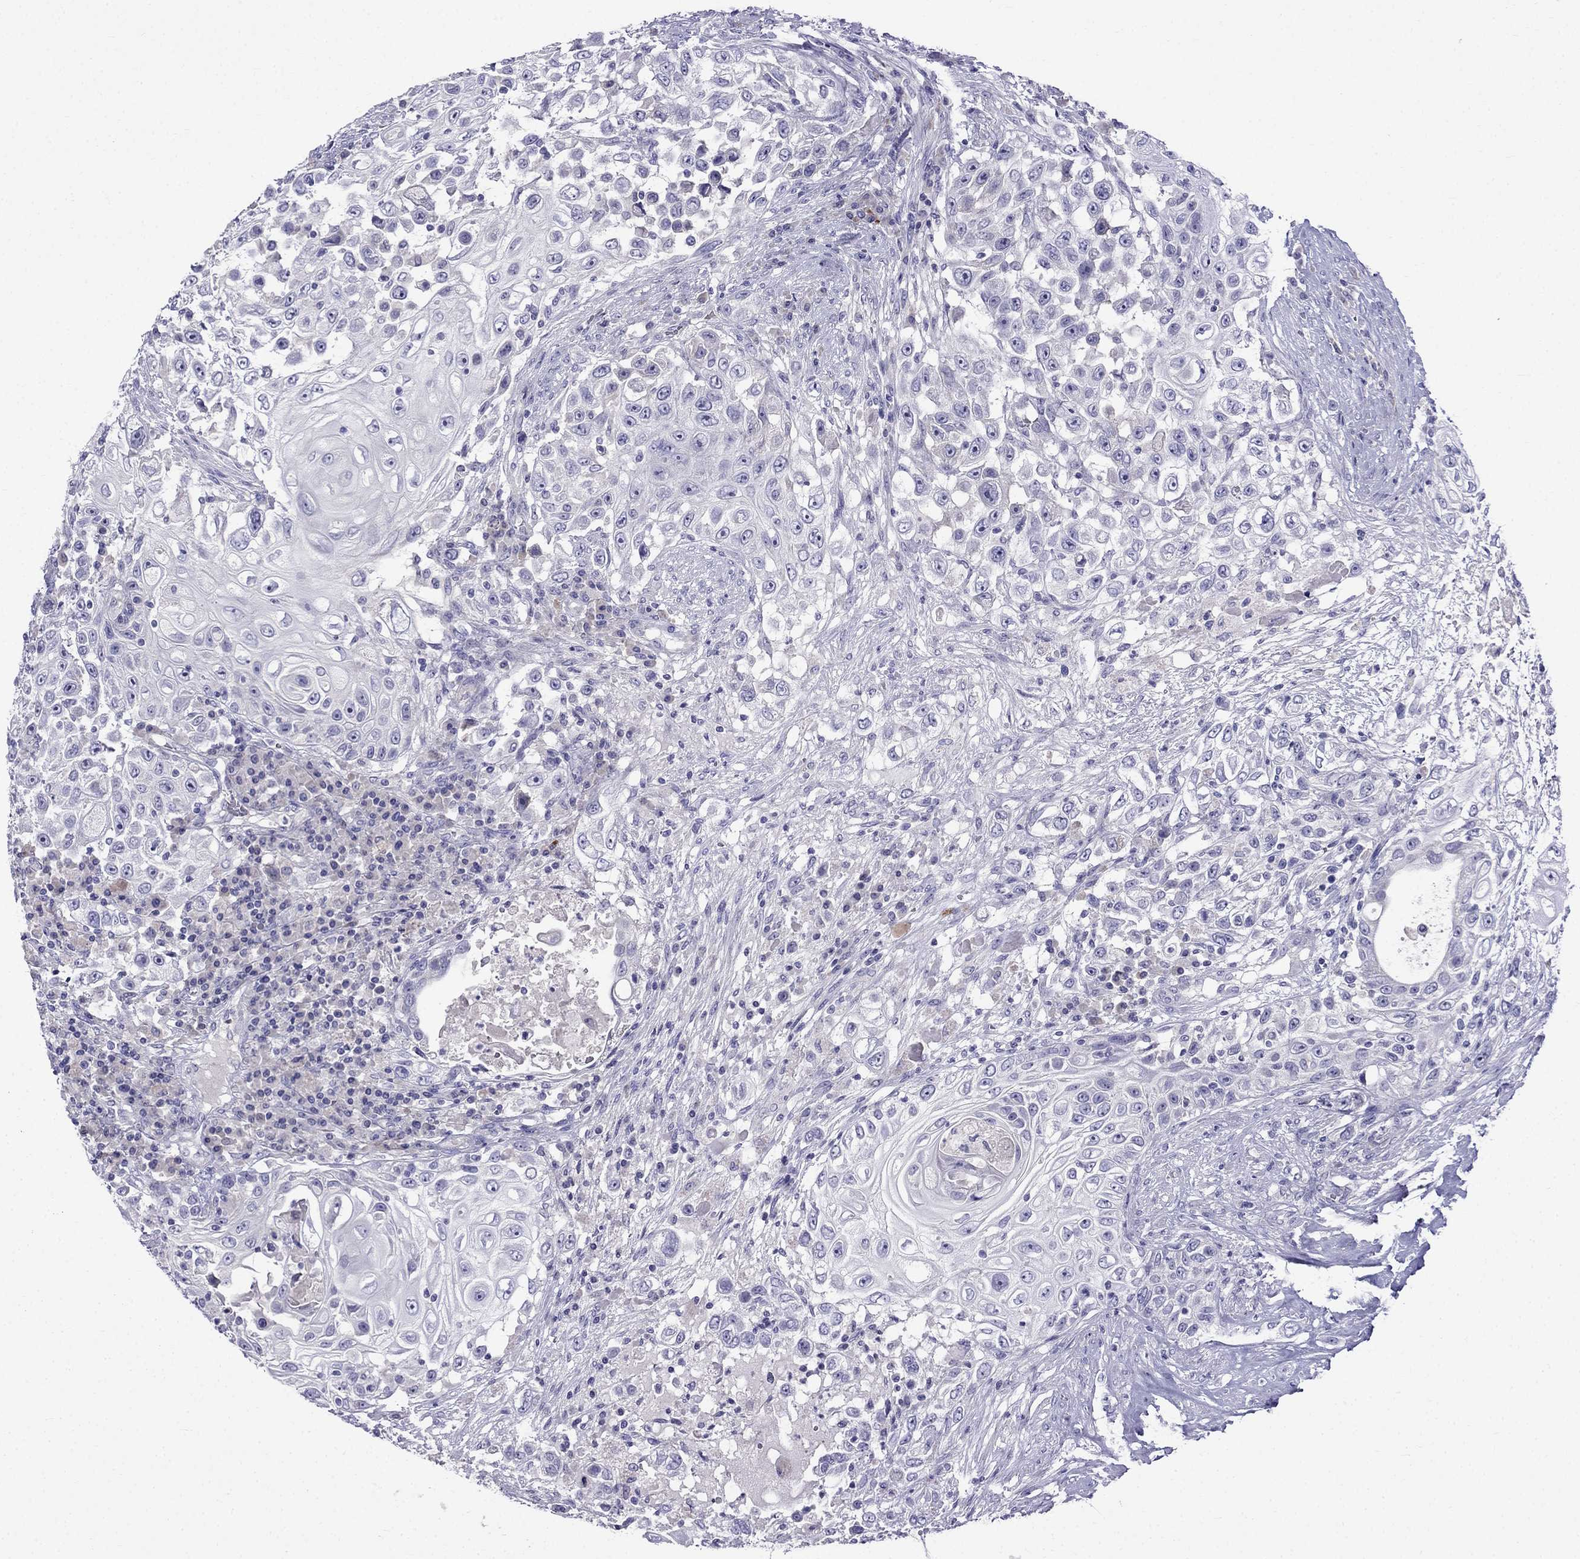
{"staining": {"intensity": "negative", "quantity": "none", "location": "none"}, "tissue": "urothelial cancer", "cell_type": "Tumor cells", "image_type": "cancer", "snomed": [{"axis": "morphology", "description": "Urothelial carcinoma, High grade"}, {"axis": "topography", "description": "Urinary bladder"}], "caption": "High magnification brightfield microscopy of high-grade urothelial carcinoma stained with DAB (brown) and counterstained with hematoxylin (blue): tumor cells show no significant staining. Brightfield microscopy of IHC stained with DAB (3,3'-diaminobenzidine) (brown) and hematoxylin (blue), captured at high magnification.", "gene": "PATE1", "patient": {"sex": "female", "age": 56}}